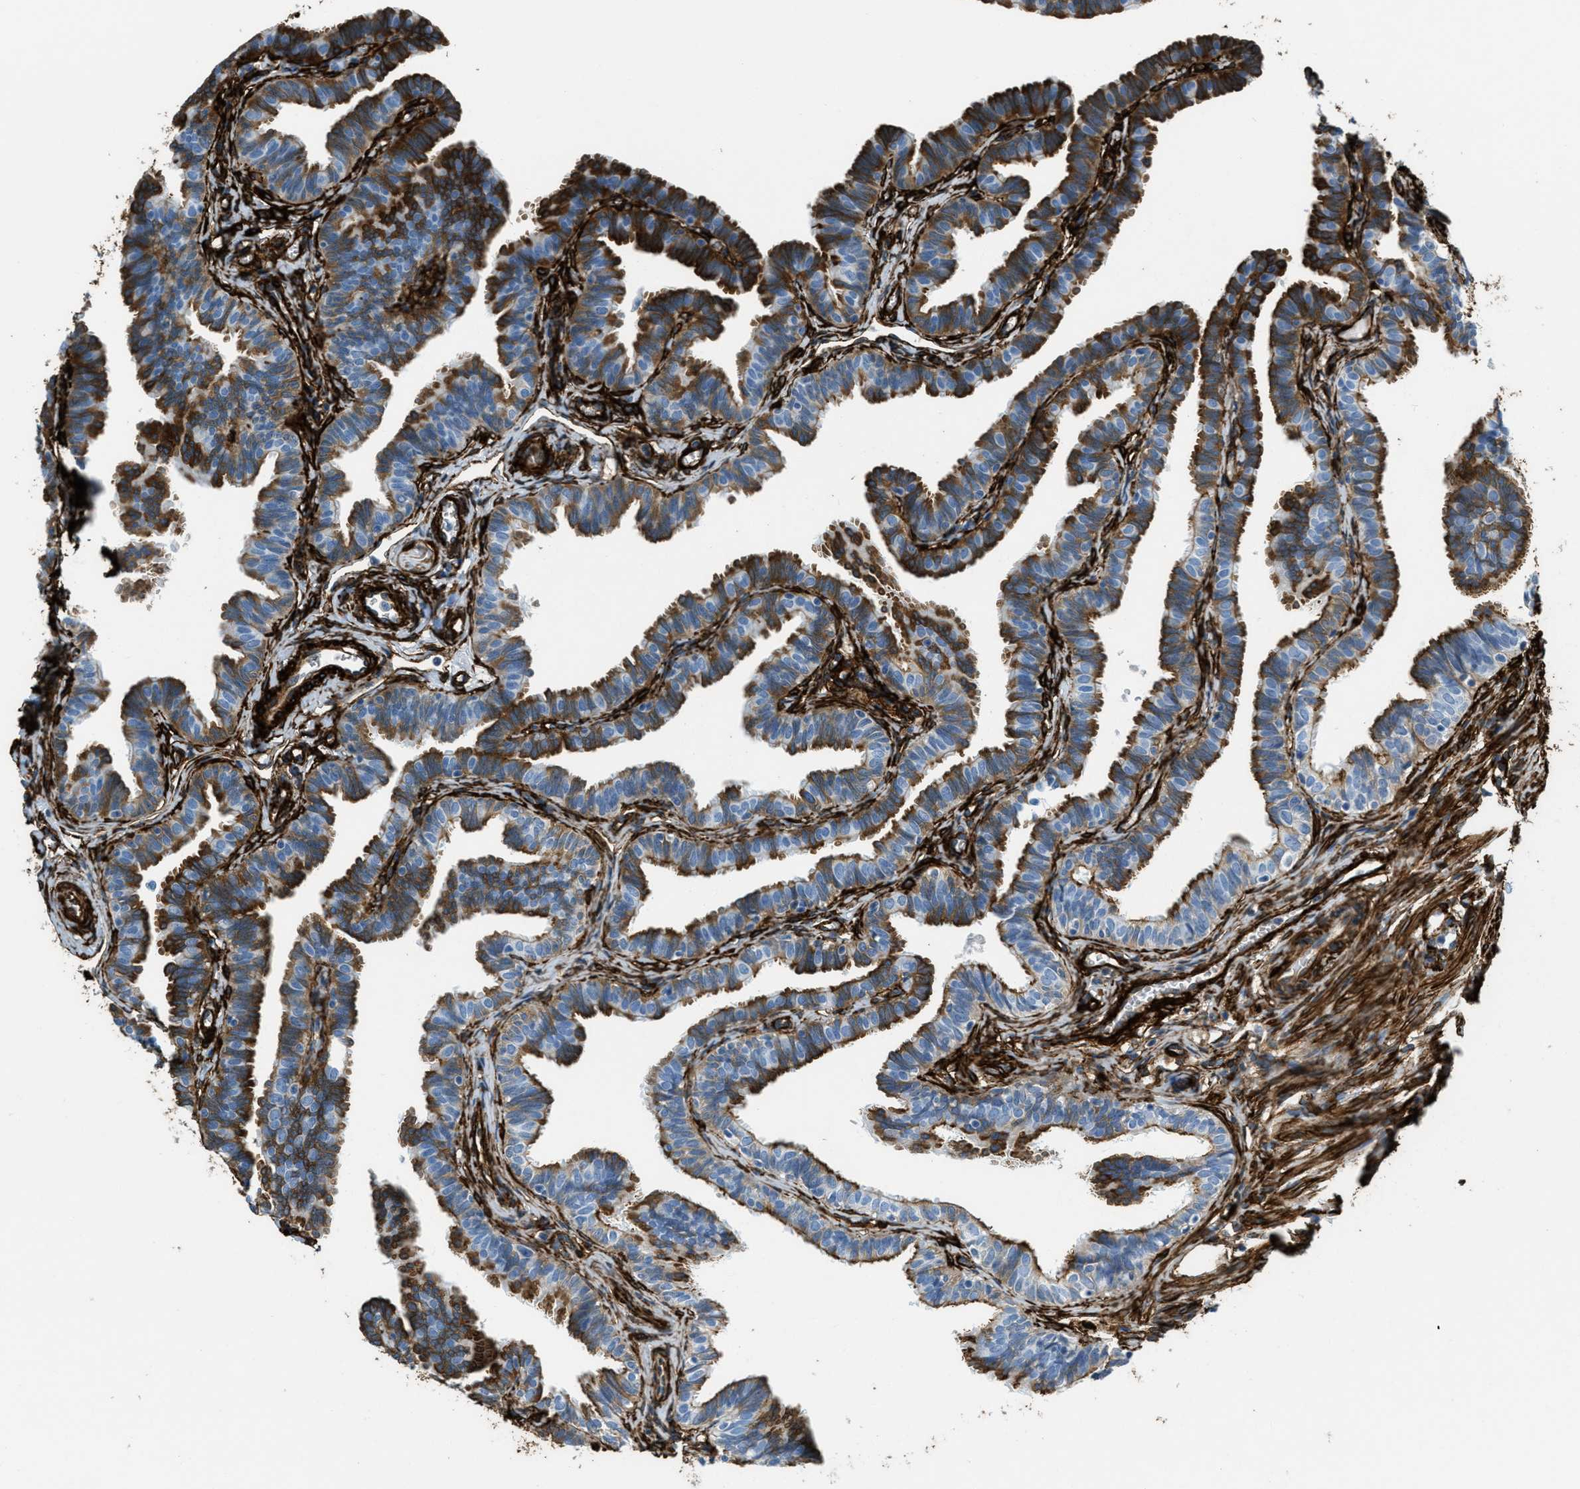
{"staining": {"intensity": "moderate", "quantity": ">75%", "location": "cytoplasmic/membranous"}, "tissue": "fallopian tube", "cell_type": "Glandular cells", "image_type": "normal", "snomed": [{"axis": "morphology", "description": "Normal tissue, NOS"}, {"axis": "topography", "description": "Fallopian tube"}, {"axis": "topography", "description": "Ovary"}], "caption": "Moderate cytoplasmic/membranous protein positivity is identified in approximately >75% of glandular cells in fallopian tube. The staining is performed using DAB (3,3'-diaminobenzidine) brown chromogen to label protein expression. The nuclei are counter-stained blue using hematoxylin.", "gene": "CALD1", "patient": {"sex": "female", "age": 23}}